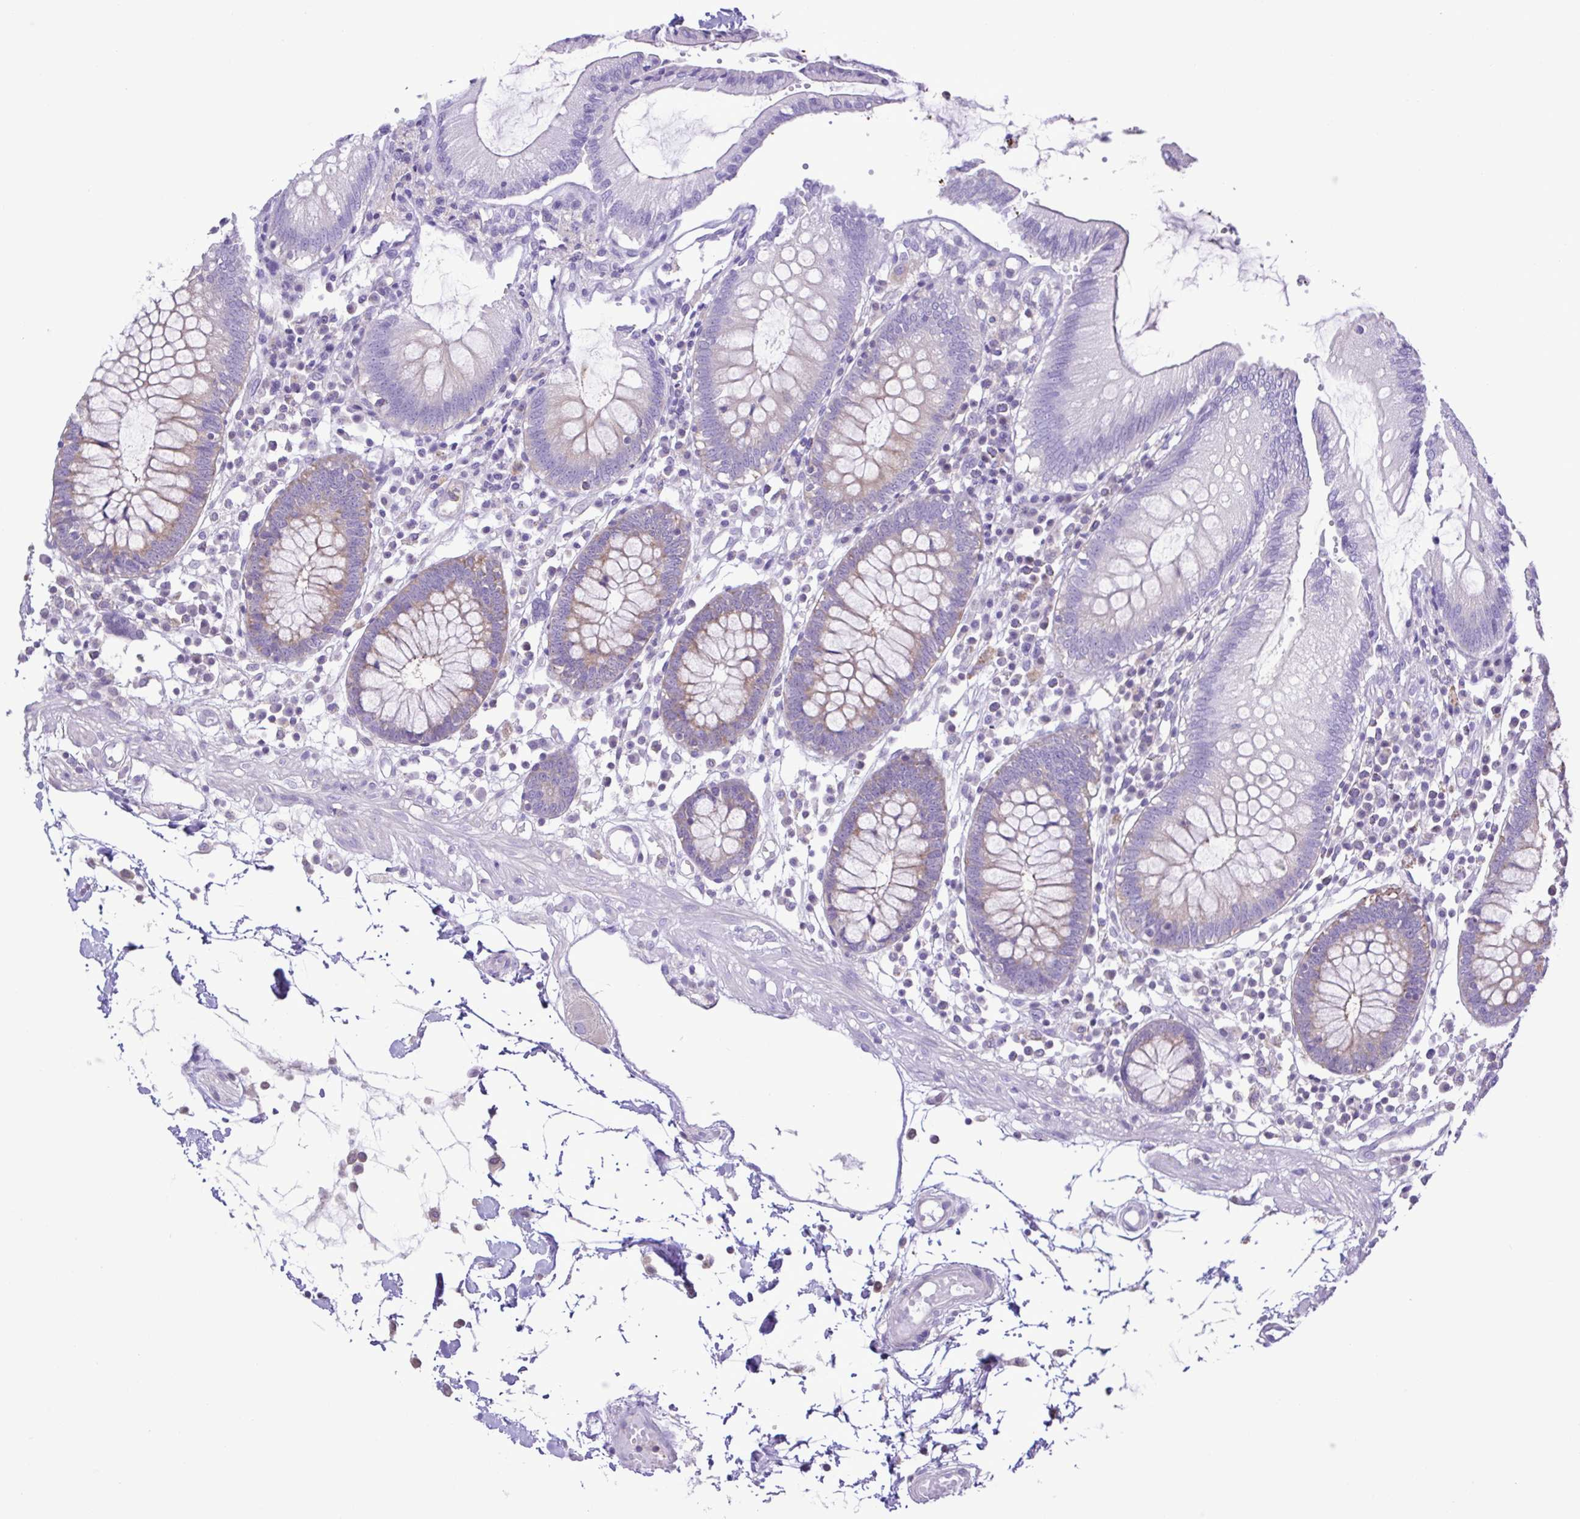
{"staining": {"intensity": "negative", "quantity": "none", "location": "none"}, "tissue": "colon", "cell_type": "Endothelial cells", "image_type": "normal", "snomed": [{"axis": "morphology", "description": "Normal tissue, NOS"}, {"axis": "morphology", "description": "Adenocarcinoma, NOS"}, {"axis": "topography", "description": "Colon"}], "caption": "IHC micrograph of normal human colon stained for a protein (brown), which displays no expression in endothelial cells. The staining was performed using DAB to visualize the protein expression in brown, while the nuclei were stained in blue with hematoxylin (Magnification: 20x).", "gene": "CYP17A1", "patient": {"sex": "male", "age": 83}}